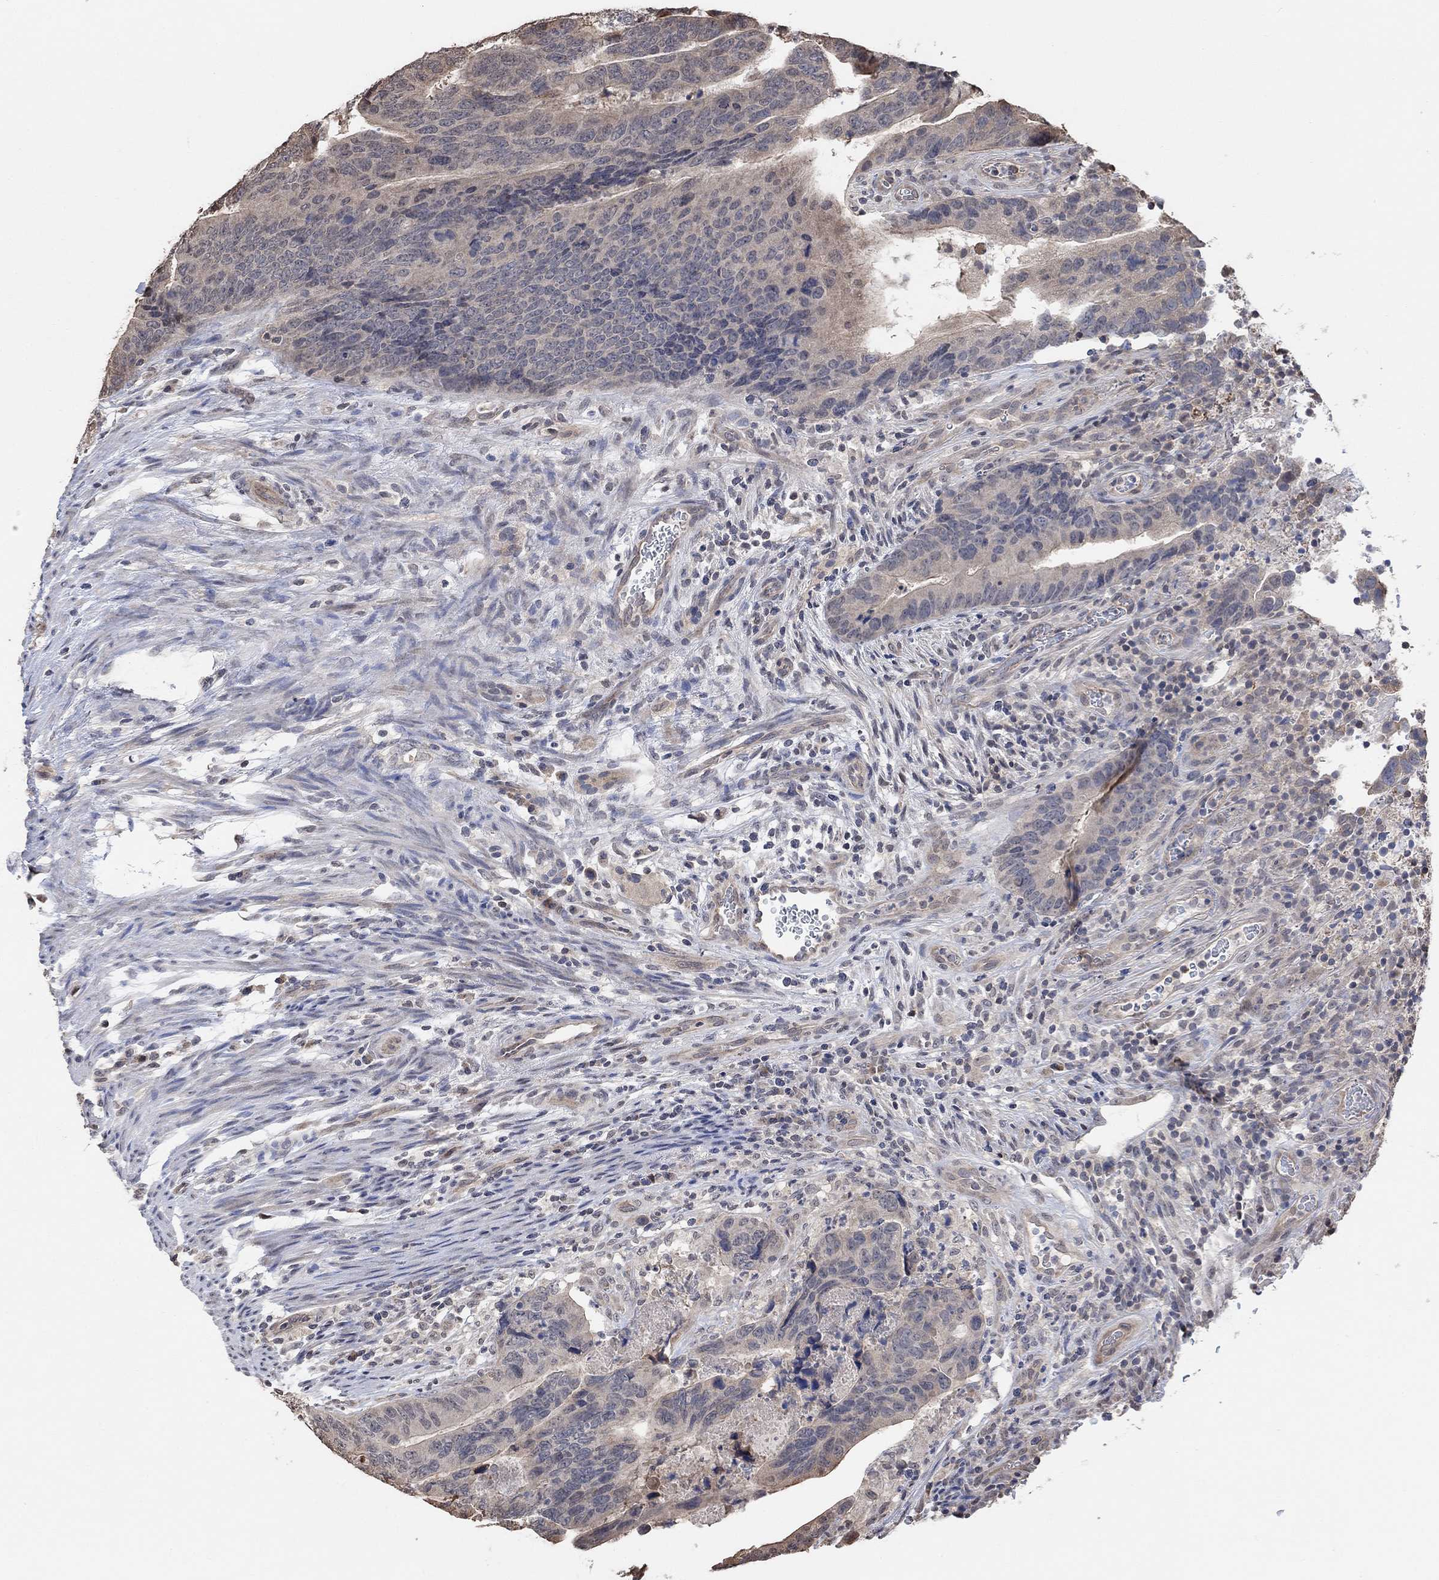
{"staining": {"intensity": "negative", "quantity": "none", "location": "none"}, "tissue": "colorectal cancer", "cell_type": "Tumor cells", "image_type": "cancer", "snomed": [{"axis": "morphology", "description": "Adenocarcinoma, NOS"}, {"axis": "topography", "description": "Colon"}], "caption": "Immunohistochemistry photomicrograph of human colorectal cancer (adenocarcinoma) stained for a protein (brown), which shows no positivity in tumor cells.", "gene": "UNC5B", "patient": {"sex": "female", "age": 56}}